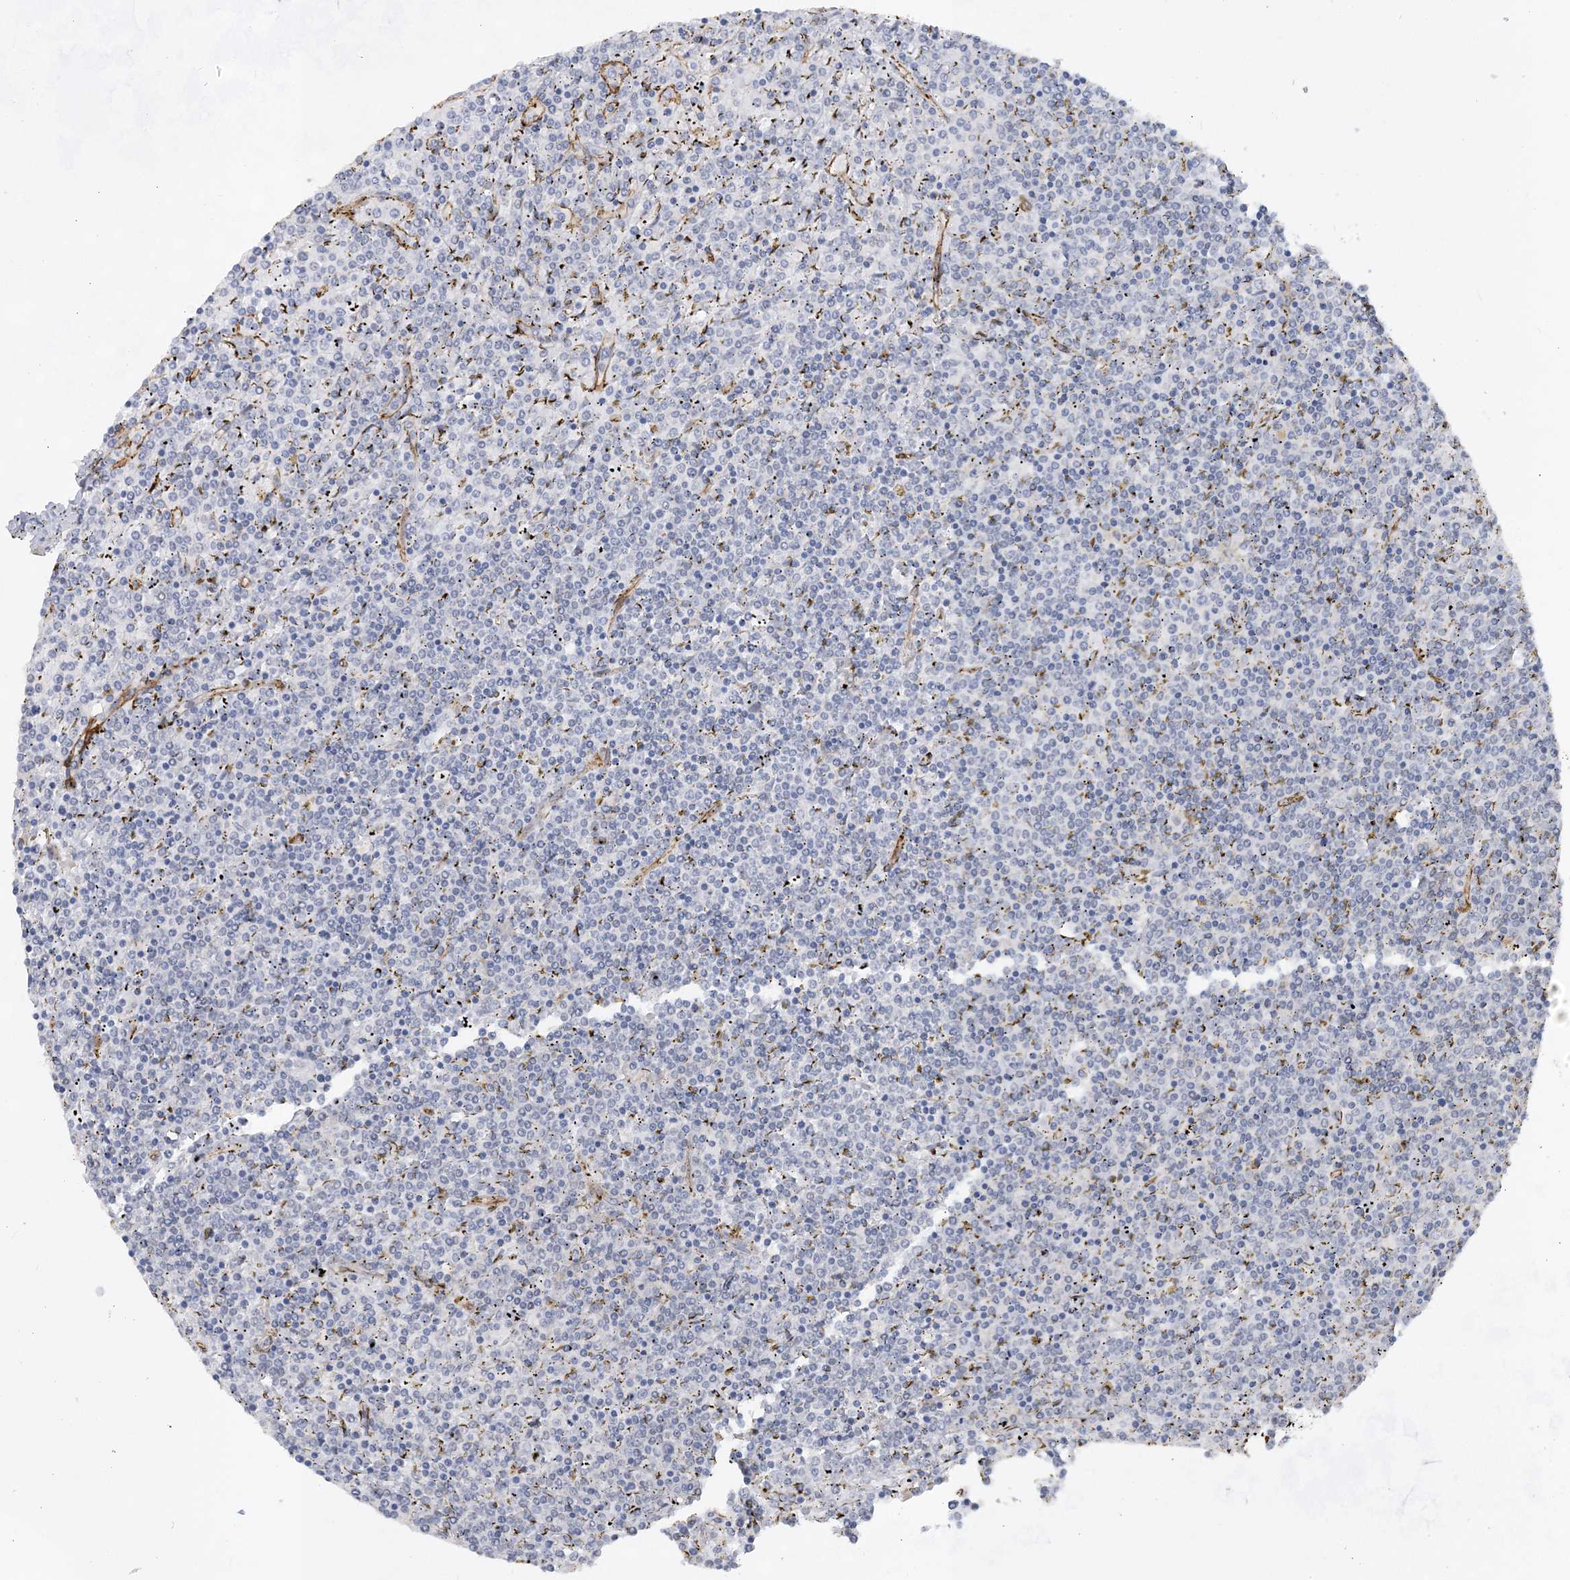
{"staining": {"intensity": "negative", "quantity": "none", "location": "none"}, "tissue": "lymphoma", "cell_type": "Tumor cells", "image_type": "cancer", "snomed": [{"axis": "morphology", "description": "Malignant lymphoma, non-Hodgkin's type, Low grade"}, {"axis": "topography", "description": "Spleen"}], "caption": "A histopathology image of human low-grade malignant lymphoma, non-Hodgkin's type is negative for staining in tumor cells.", "gene": "RAI14", "patient": {"sex": "female", "age": 19}}